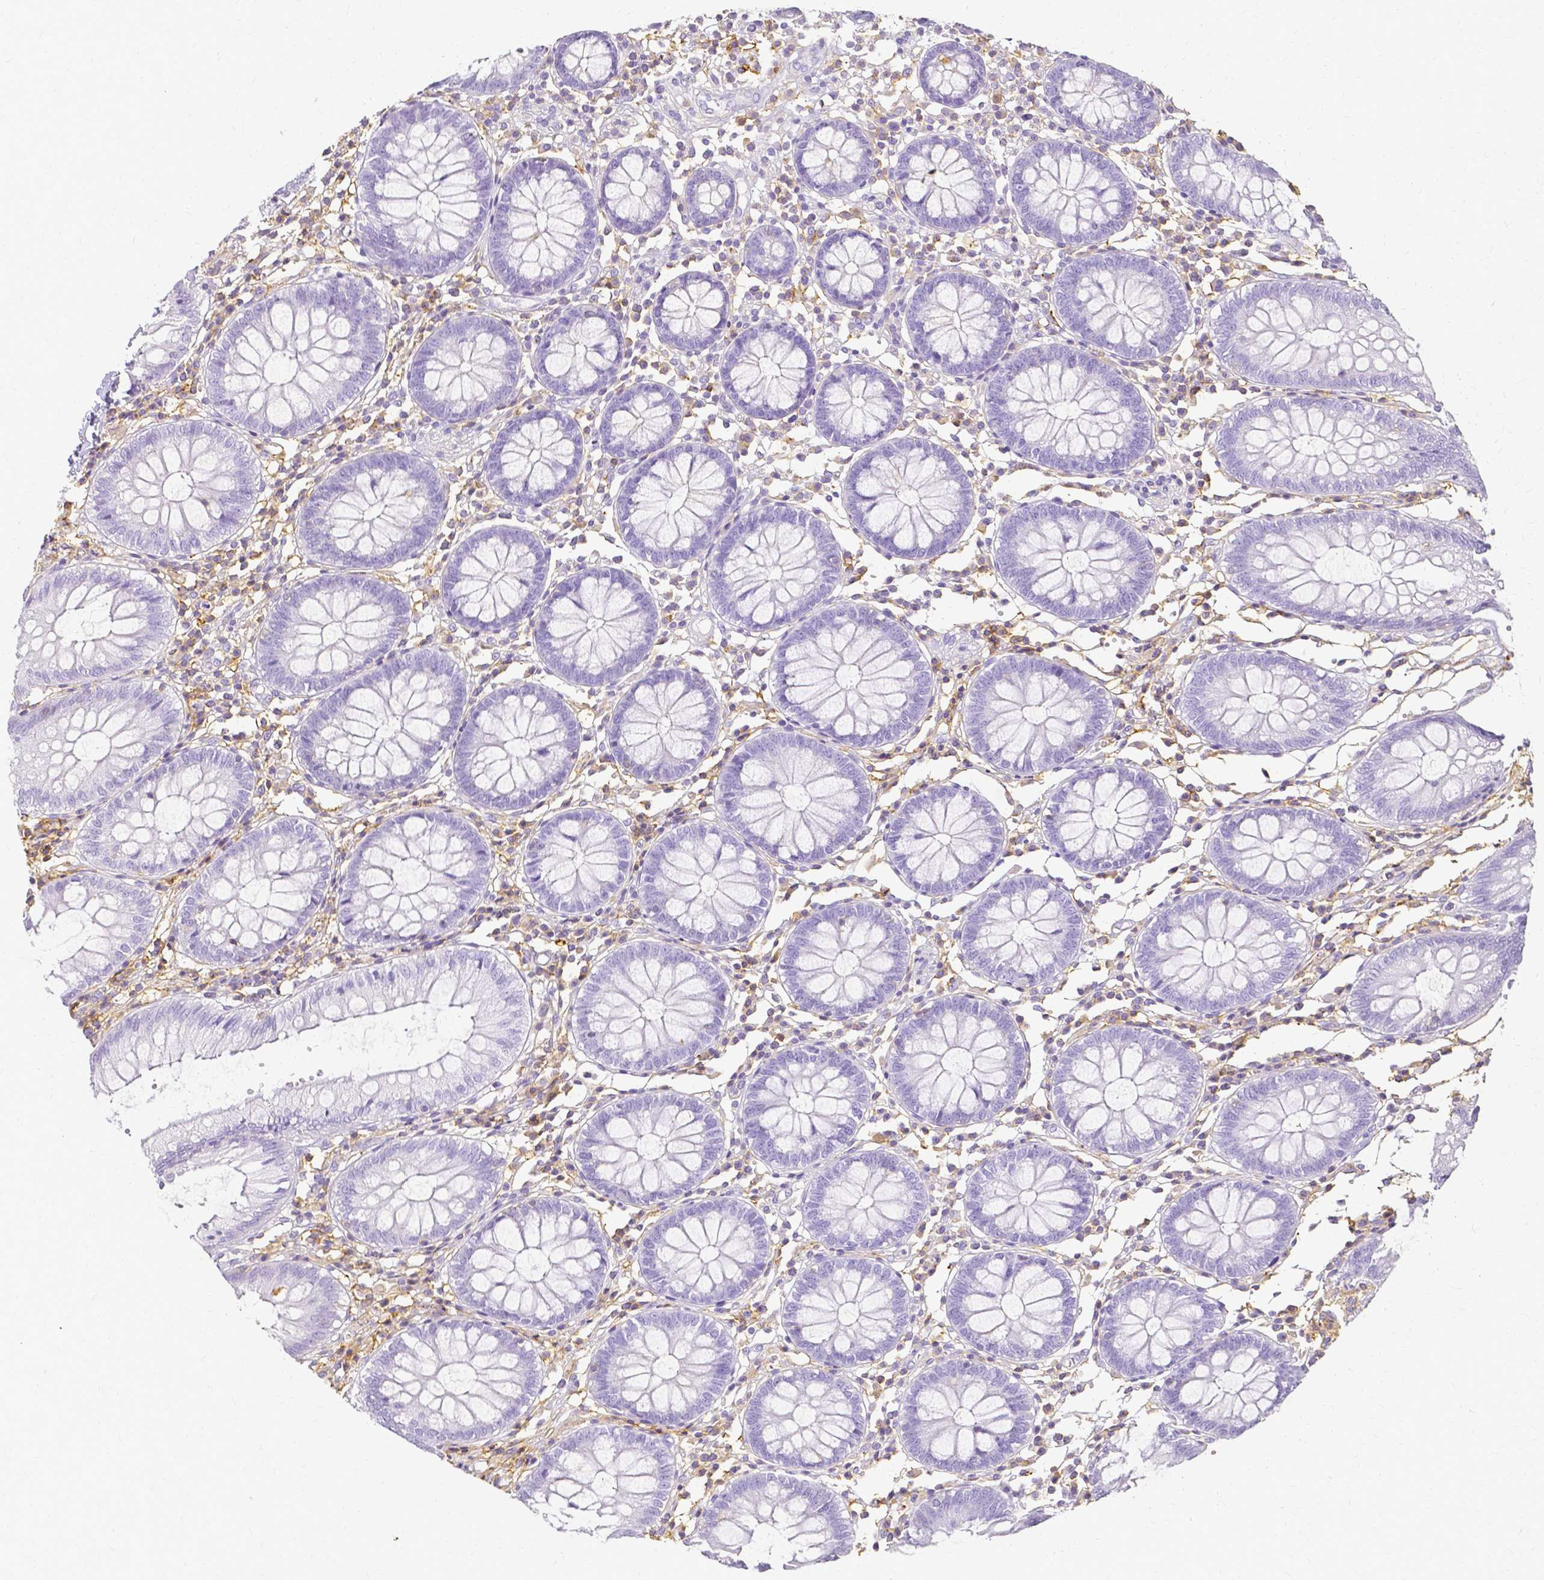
{"staining": {"intensity": "negative", "quantity": "none", "location": "none"}, "tissue": "colon", "cell_type": "Endothelial cells", "image_type": "normal", "snomed": [{"axis": "morphology", "description": "Normal tissue, NOS"}, {"axis": "morphology", "description": "Adenocarcinoma, NOS"}, {"axis": "topography", "description": "Colon"}], "caption": "Immunohistochemistry (IHC) of benign human colon displays no expression in endothelial cells.", "gene": "HSPA12A", "patient": {"sex": "male", "age": 83}}